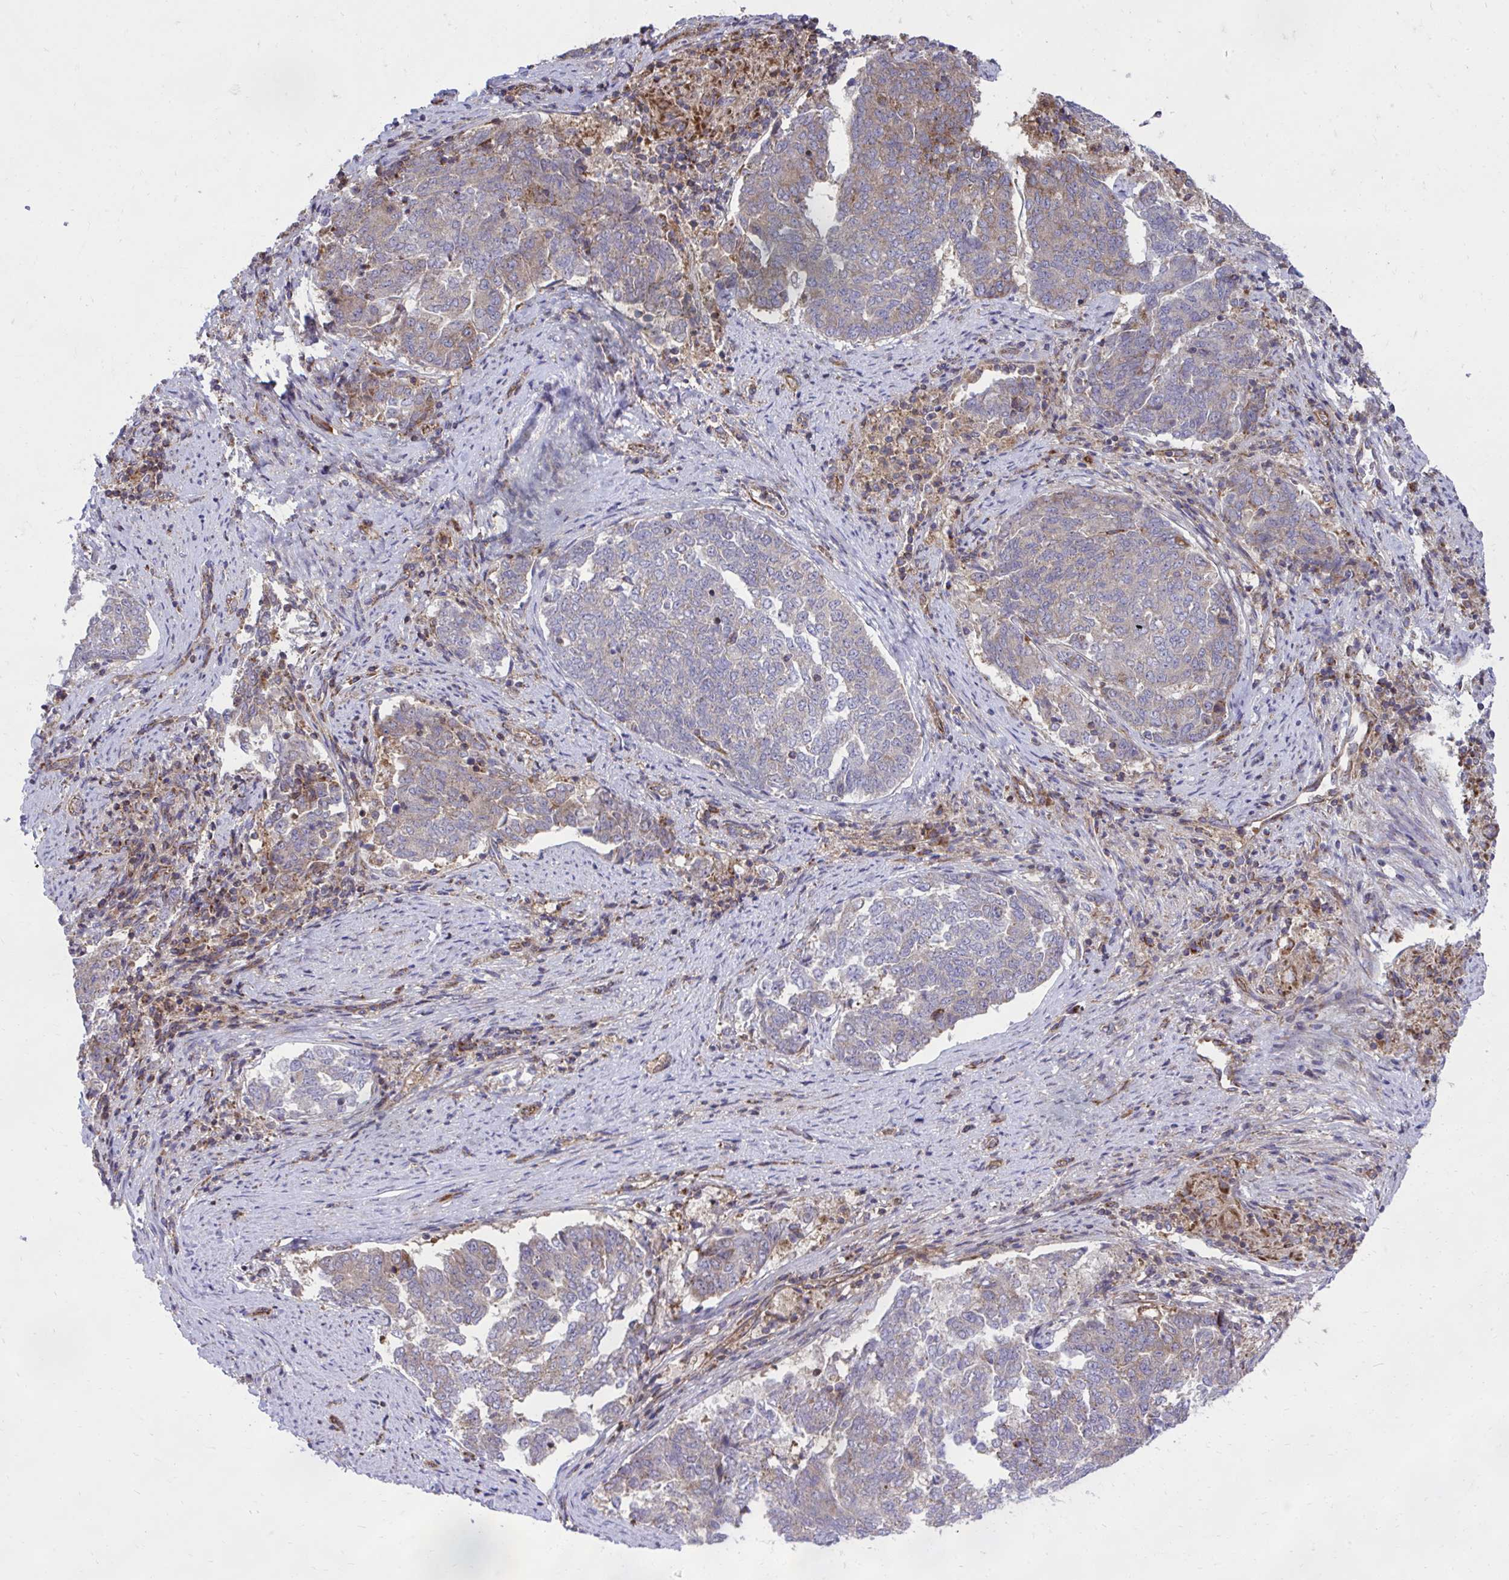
{"staining": {"intensity": "weak", "quantity": "<25%", "location": "cytoplasmic/membranous"}, "tissue": "endometrial cancer", "cell_type": "Tumor cells", "image_type": "cancer", "snomed": [{"axis": "morphology", "description": "Adenocarcinoma, NOS"}, {"axis": "topography", "description": "Endometrium"}], "caption": "Immunohistochemistry (IHC) image of human endometrial cancer stained for a protein (brown), which reveals no positivity in tumor cells.", "gene": "NMNAT3", "patient": {"sex": "female", "age": 80}}